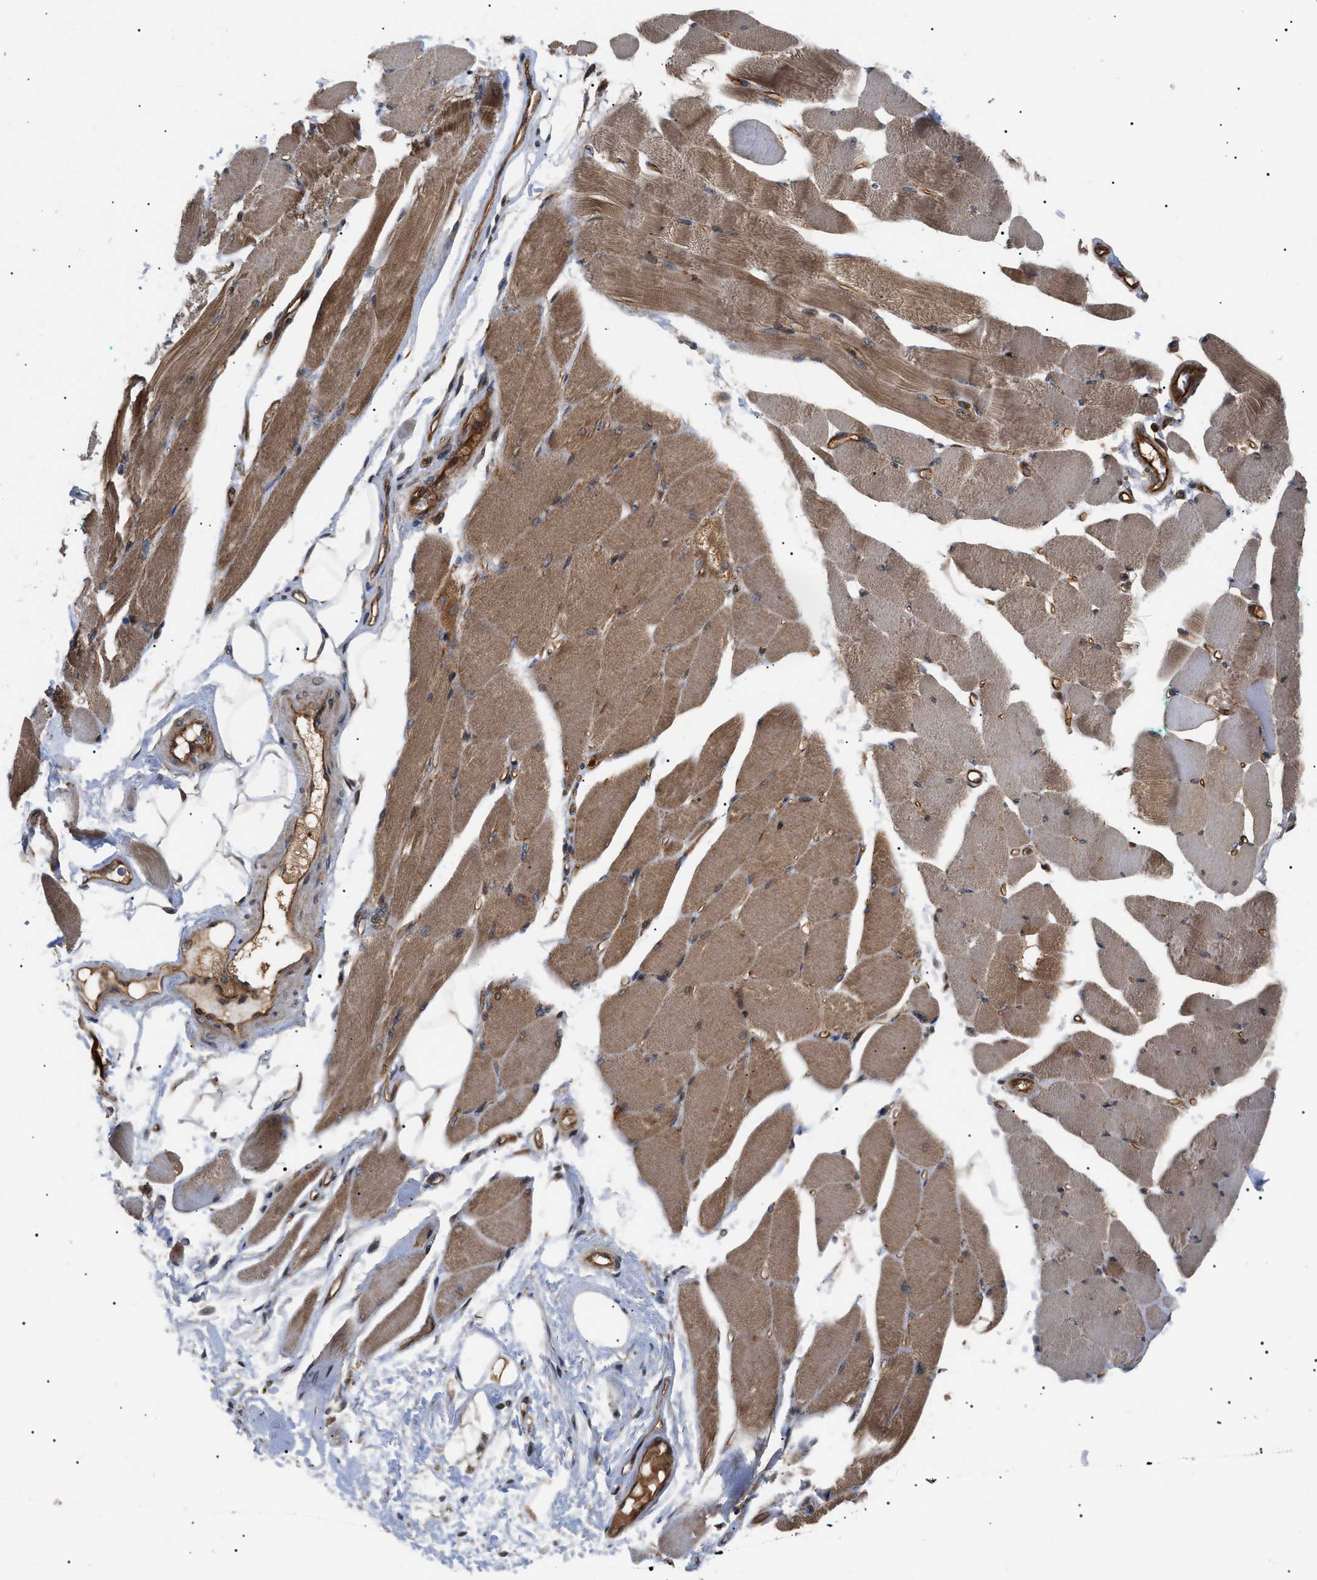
{"staining": {"intensity": "moderate", "quantity": ">75%", "location": "cytoplasmic/membranous"}, "tissue": "skeletal muscle", "cell_type": "Myocytes", "image_type": "normal", "snomed": [{"axis": "morphology", "description": "Normal tissue, NOS"}, {"axis": "topography", "description": "Skeletal muscle"}, {"axis": "topography", "description": "Peripheral nerve tissue"}], "caption": "Moderate cytoplasmic/membranous staining for a protein is seen in about >75% of myocytes of unremarkable skeletal muscle using immunohistochemistry.", "gene": "ASTL", "patient": {"sex": "female", "age": 84}}